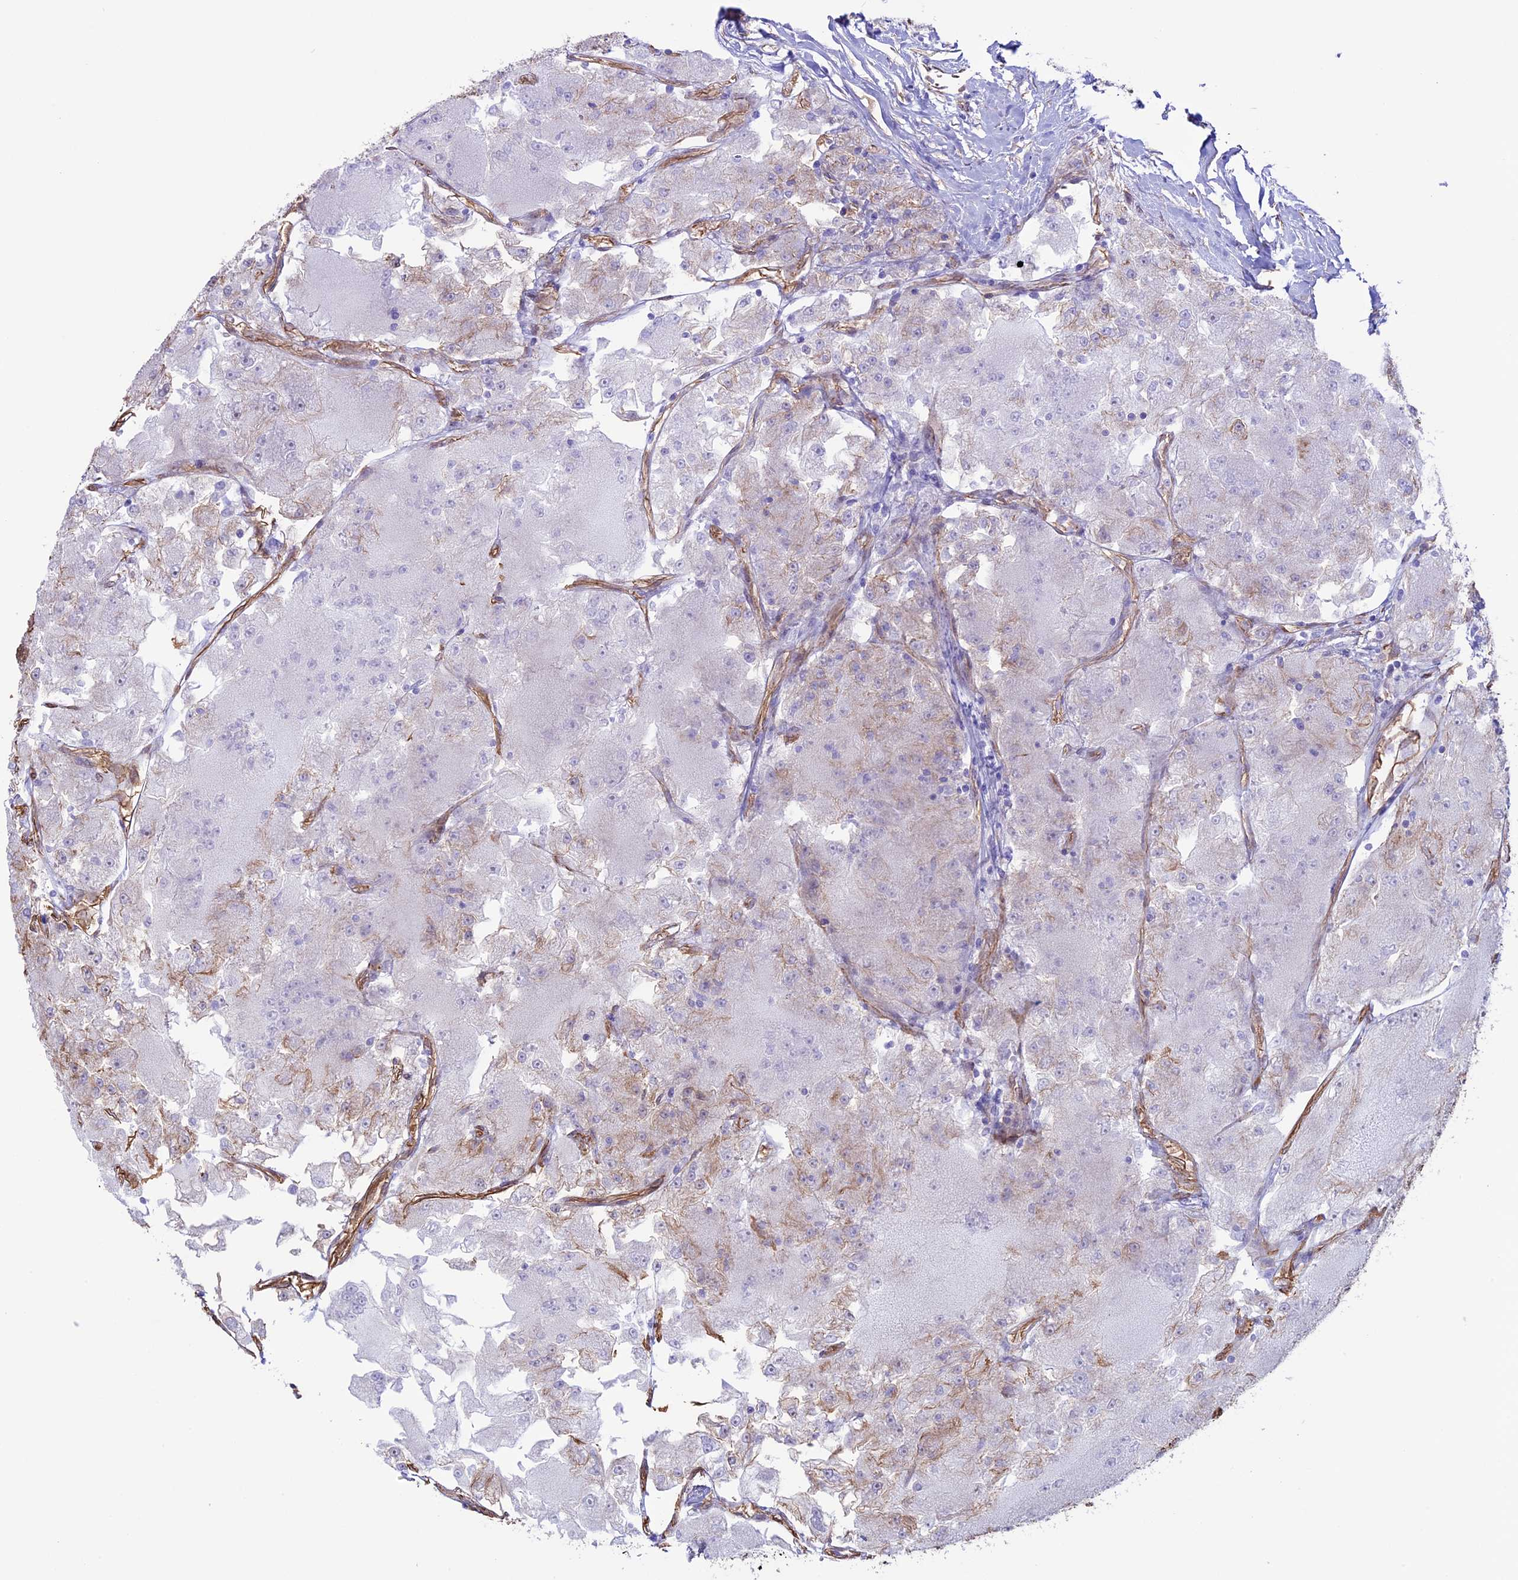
{"staining": {"intensity": "negative", "quantity": "none", "location": "none"}, "tissue": "renal cancer", "cell_type": "Tumor cells", "image_type": "cancer", "snomed": [{"axis": "morphology", "description": "Adenocarcinoma, NOS"}, {"axis": "topography", "description": "Kidney"}], "caption": "Histopathology image shows no protein staining in tumor cells of renal adenocarcinoma tissue. (DAB (3,3'-diaminobenzidine) immunohistochemistry (IHC) with hematoxylin counter stain).", "gene": "MPHOSPH8", "patient": {"sex": "female", "age": 72}}